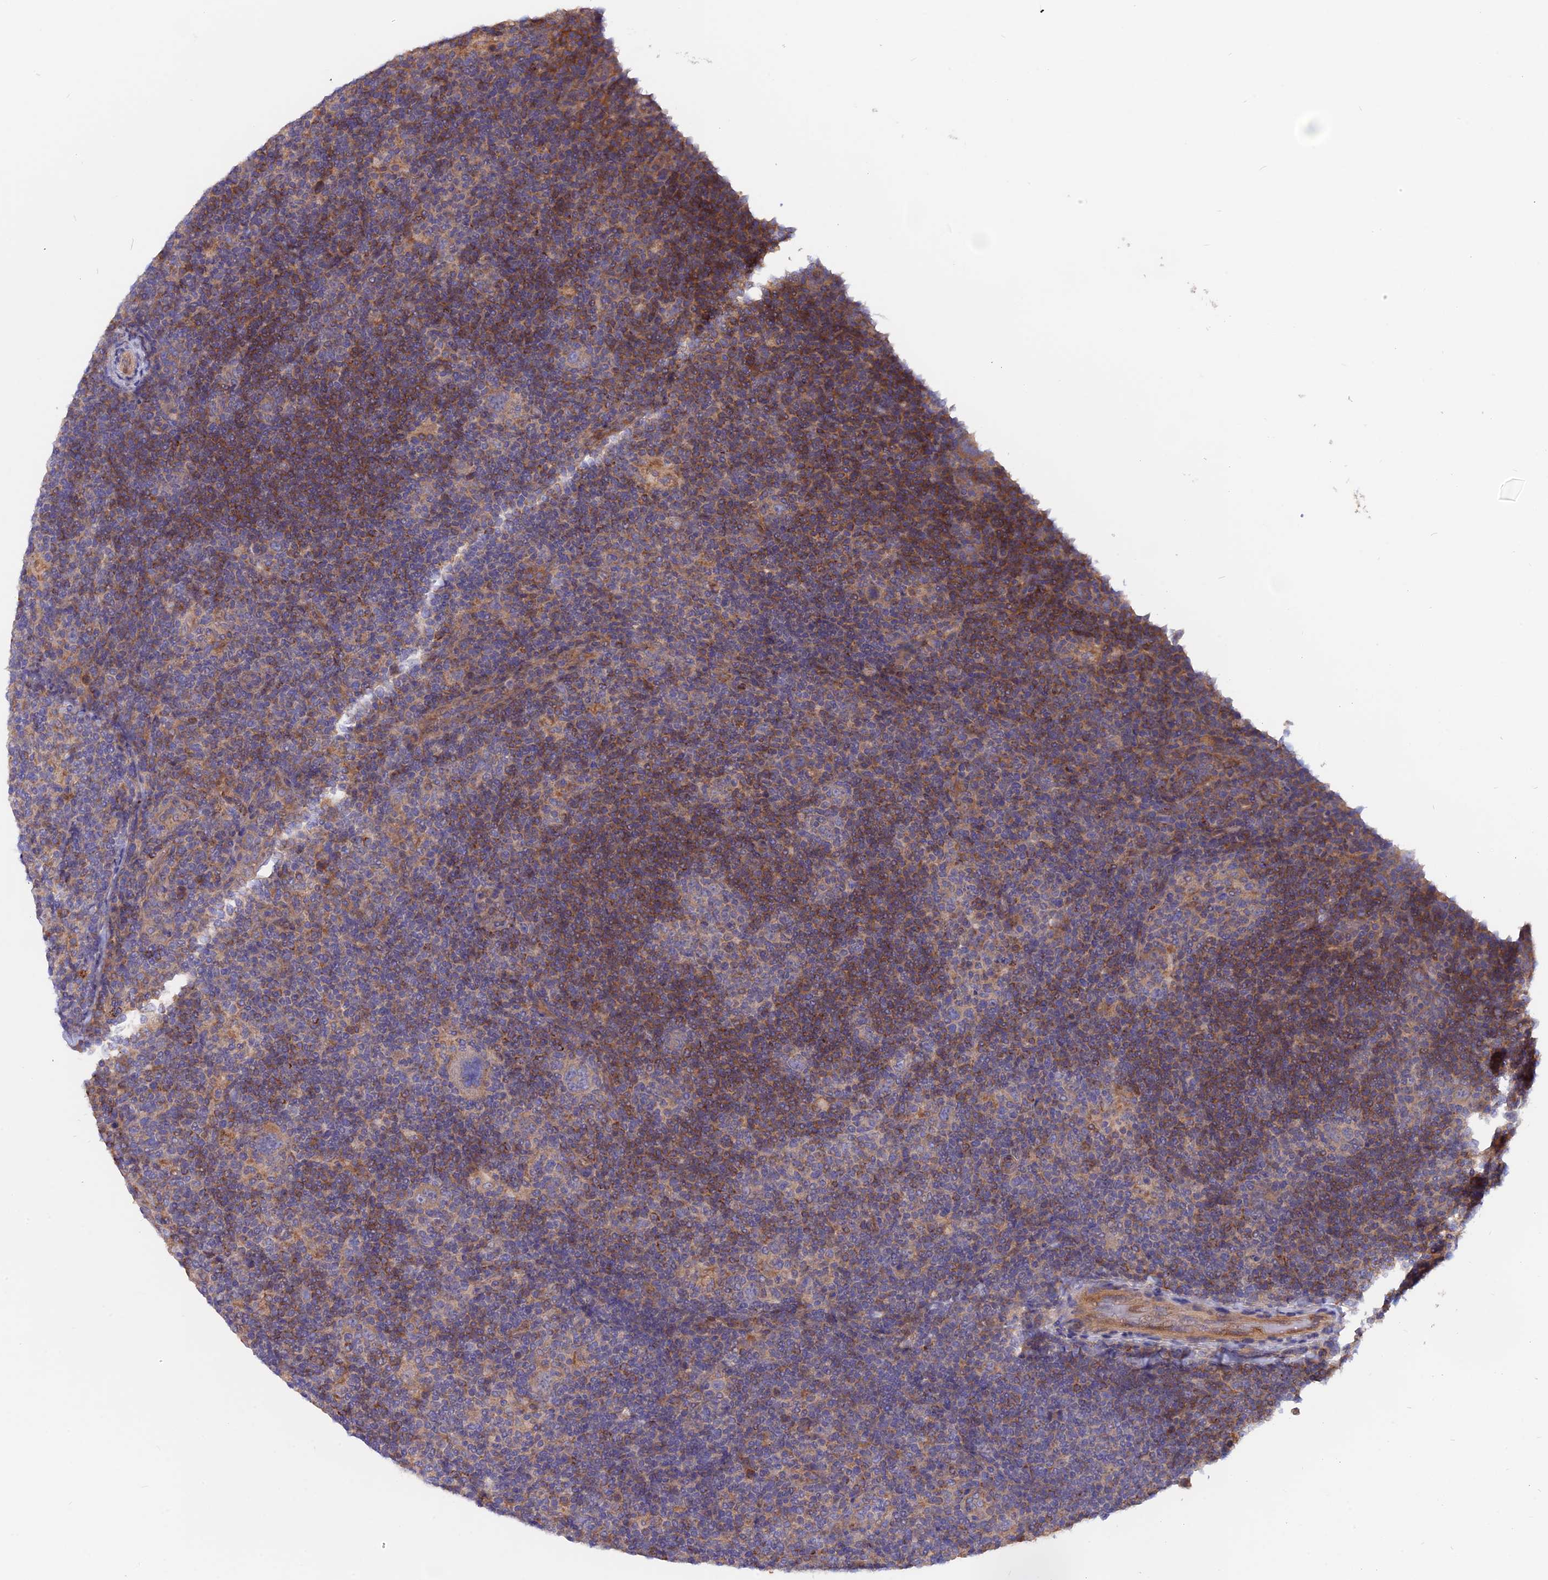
{"staining": {"intensity": "weak", "quantity": "25%-75%", "location": "cytoplasmic/membranous"}, "tissue": "lymphoma", "cell_type": "Tumor cells", "image_type": "cancer", "snomed": [{"axis": "morphology", "description": "Hodgkin's disease, NOS"}, {"axis": "topography", "description": "Lymph node"}], "caption": "Lymphoma stained with immunohistochemistry shows weak cytoplasmic/membranous positivity in about 25%-75% of tumor cells. (DAB (3,3'-diaminobenzidine) = brown stain, brightfield microscopy at high magnification).", "gene": "HYCC1", "patient": {"sex": "female", "age": 57}}